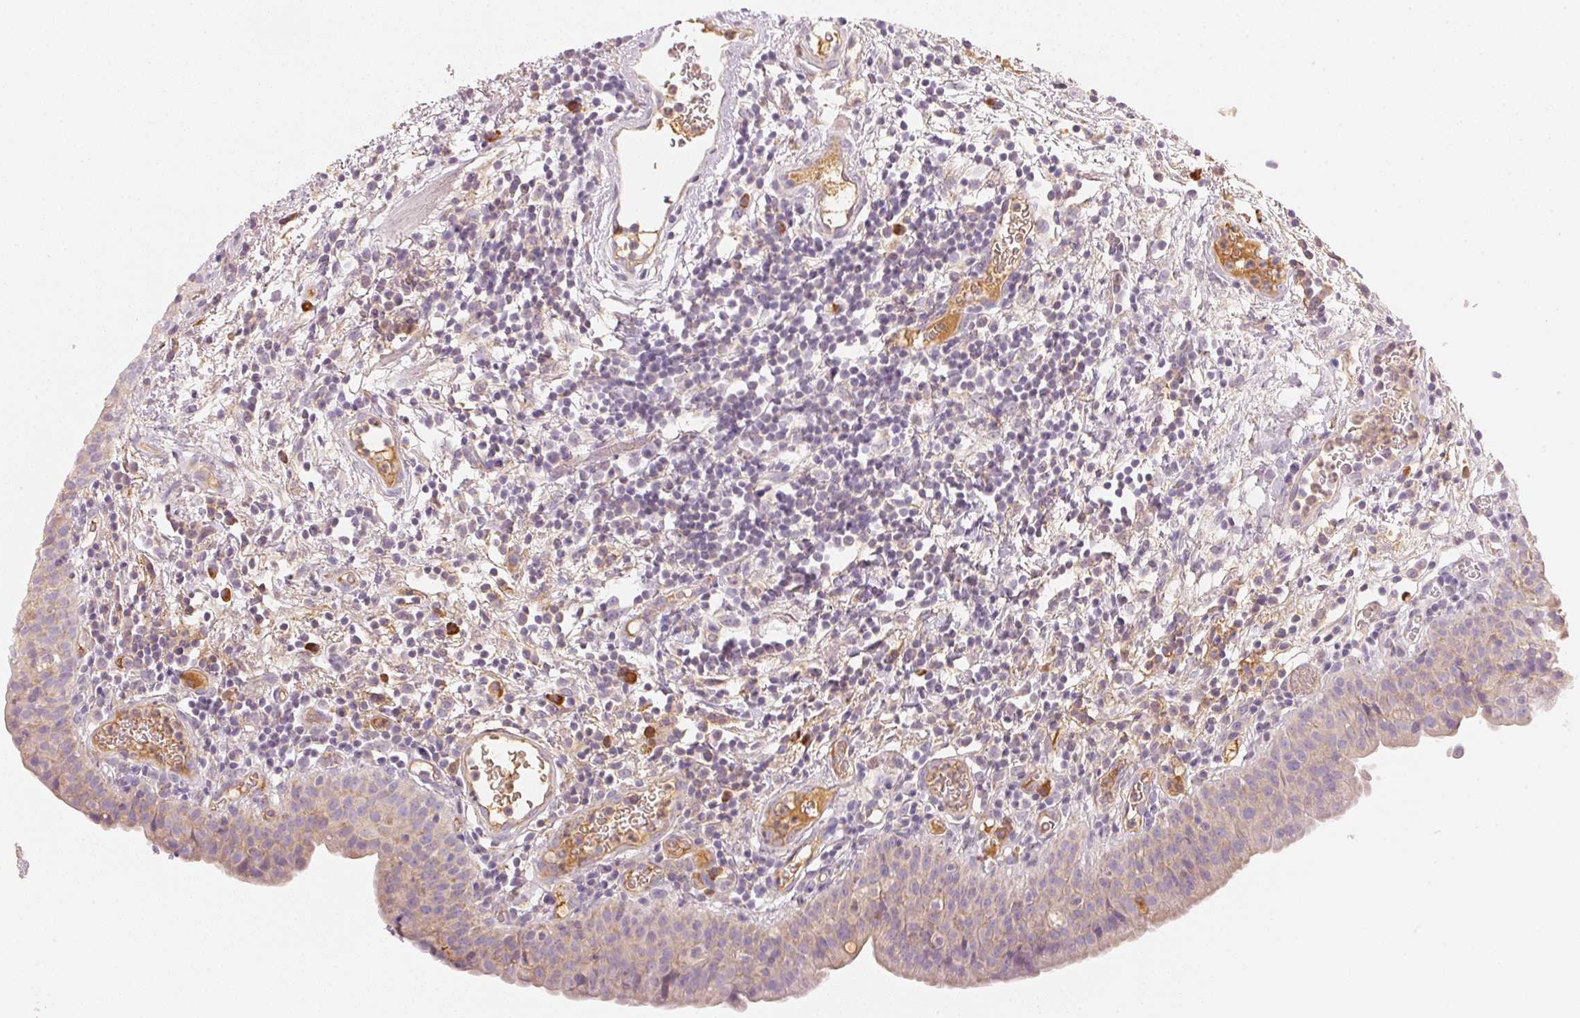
{"staining": {"intensity": "weak", "quantity": "<25%", "location": "cytoplasmic/membranous"}, "tissue": "urinary bladder", "cell_type": "Urothelial cells", "image_type": "normal", "snomed": [{"axis": "morphology", "description": "Normal tissue, NOS"}, {"axis": "morphology", "description": "Inflammation, NOS"}, {"axis": "topography", "description": "Urinary bladder"}], "caption": "Protein analysis of unremarkable urinary bladder reveals no significant expression in urothelial cells. (Stains: DAB immunohistochemistry with hematoxylin counter stain, Microscopy: brightfield microscopy at high magnification).", "gene": "RMDN2", "patient": {"sex": "male", "age": 57}}